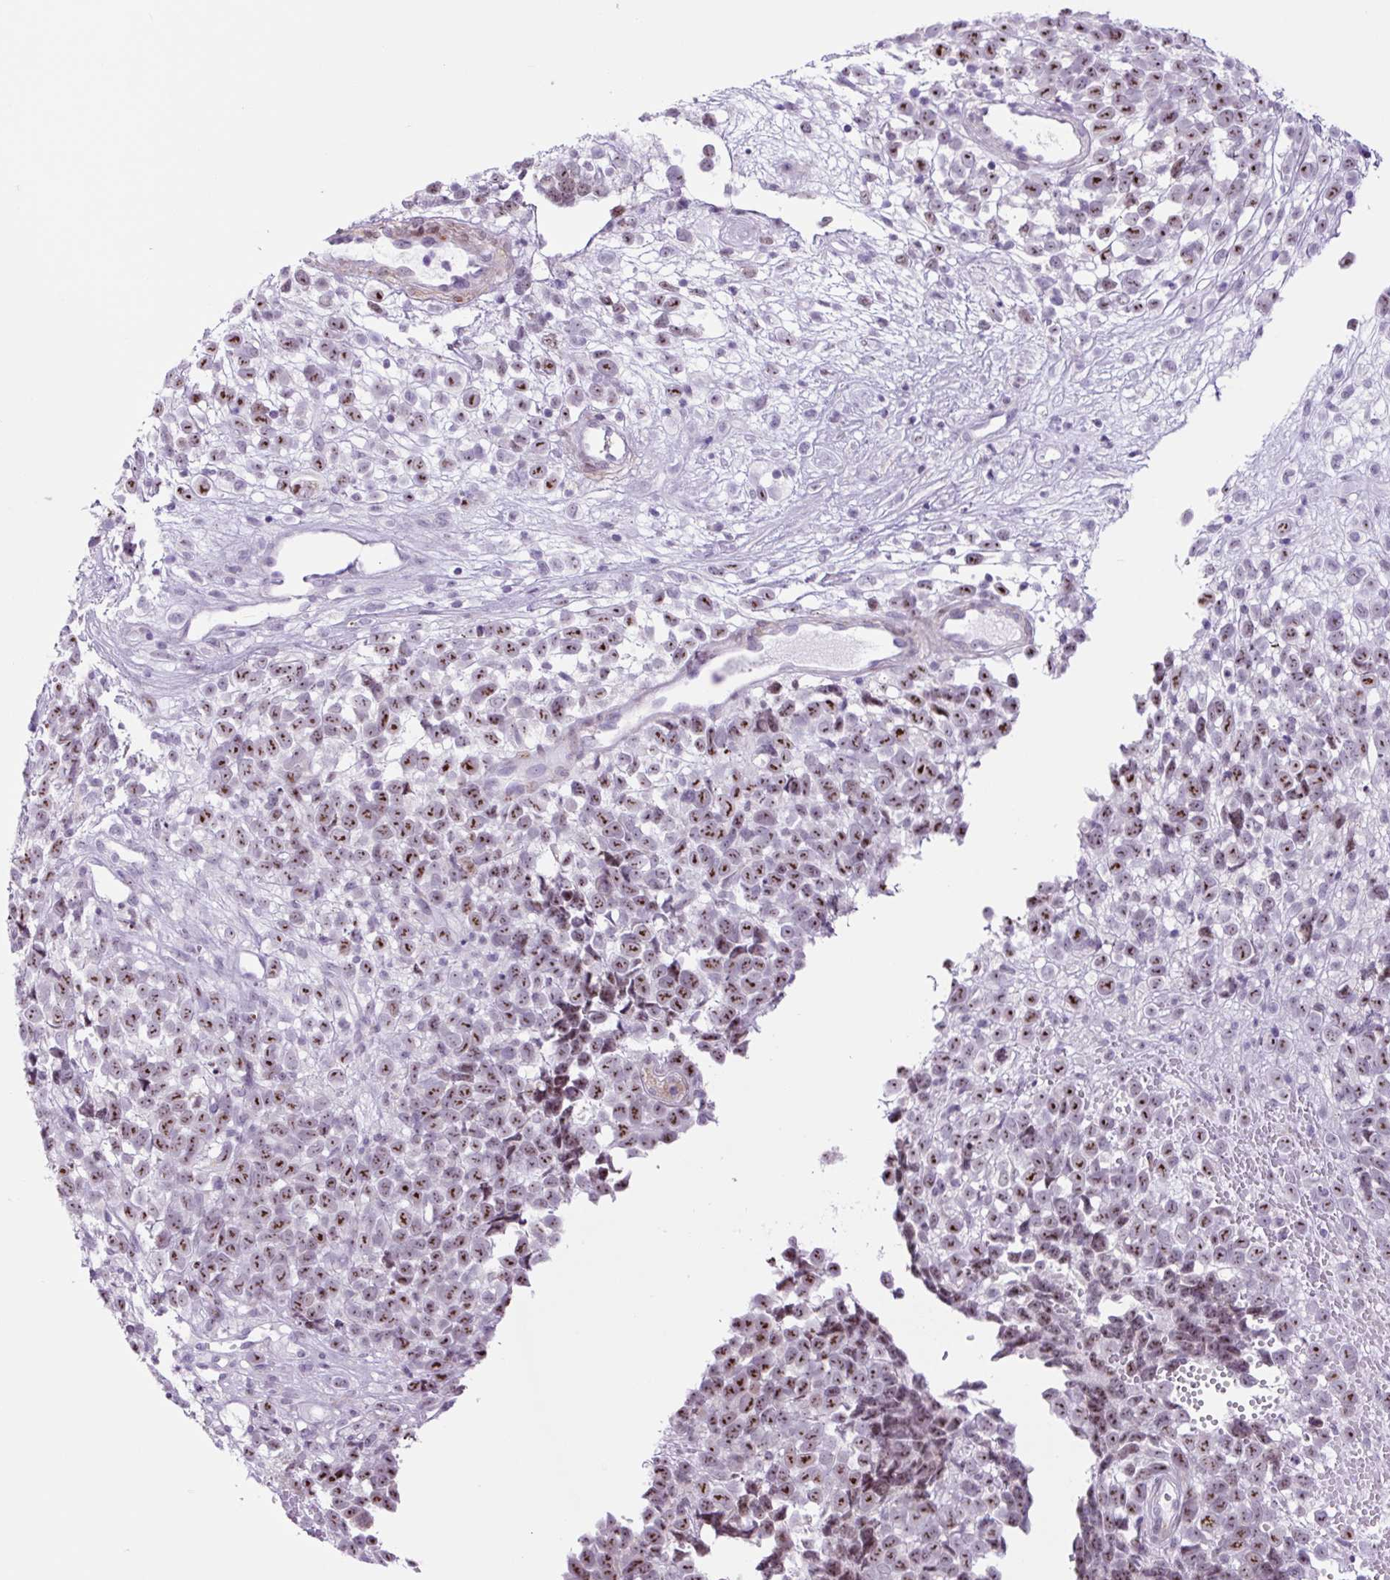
{"staining": {"intensity": "strong", "quantity": ">75%", "location": "nuclear"}, "tissue": "melanoma", "cell_type": "Tumor cells", "image_type": "cancer", "snomed": [{"axis": "morphology", "description": "Malignant melanoma, NOS"}, {"axis": "topography", "description": "Nose, NOS"}], "caption": "Protein positivity by immunohistochemistry exhibits strong nuclear positivity in about >75% of tumor cells in melanoma.", "gene": "RRS1", "patient": {"sex": "female", "age": 48}}